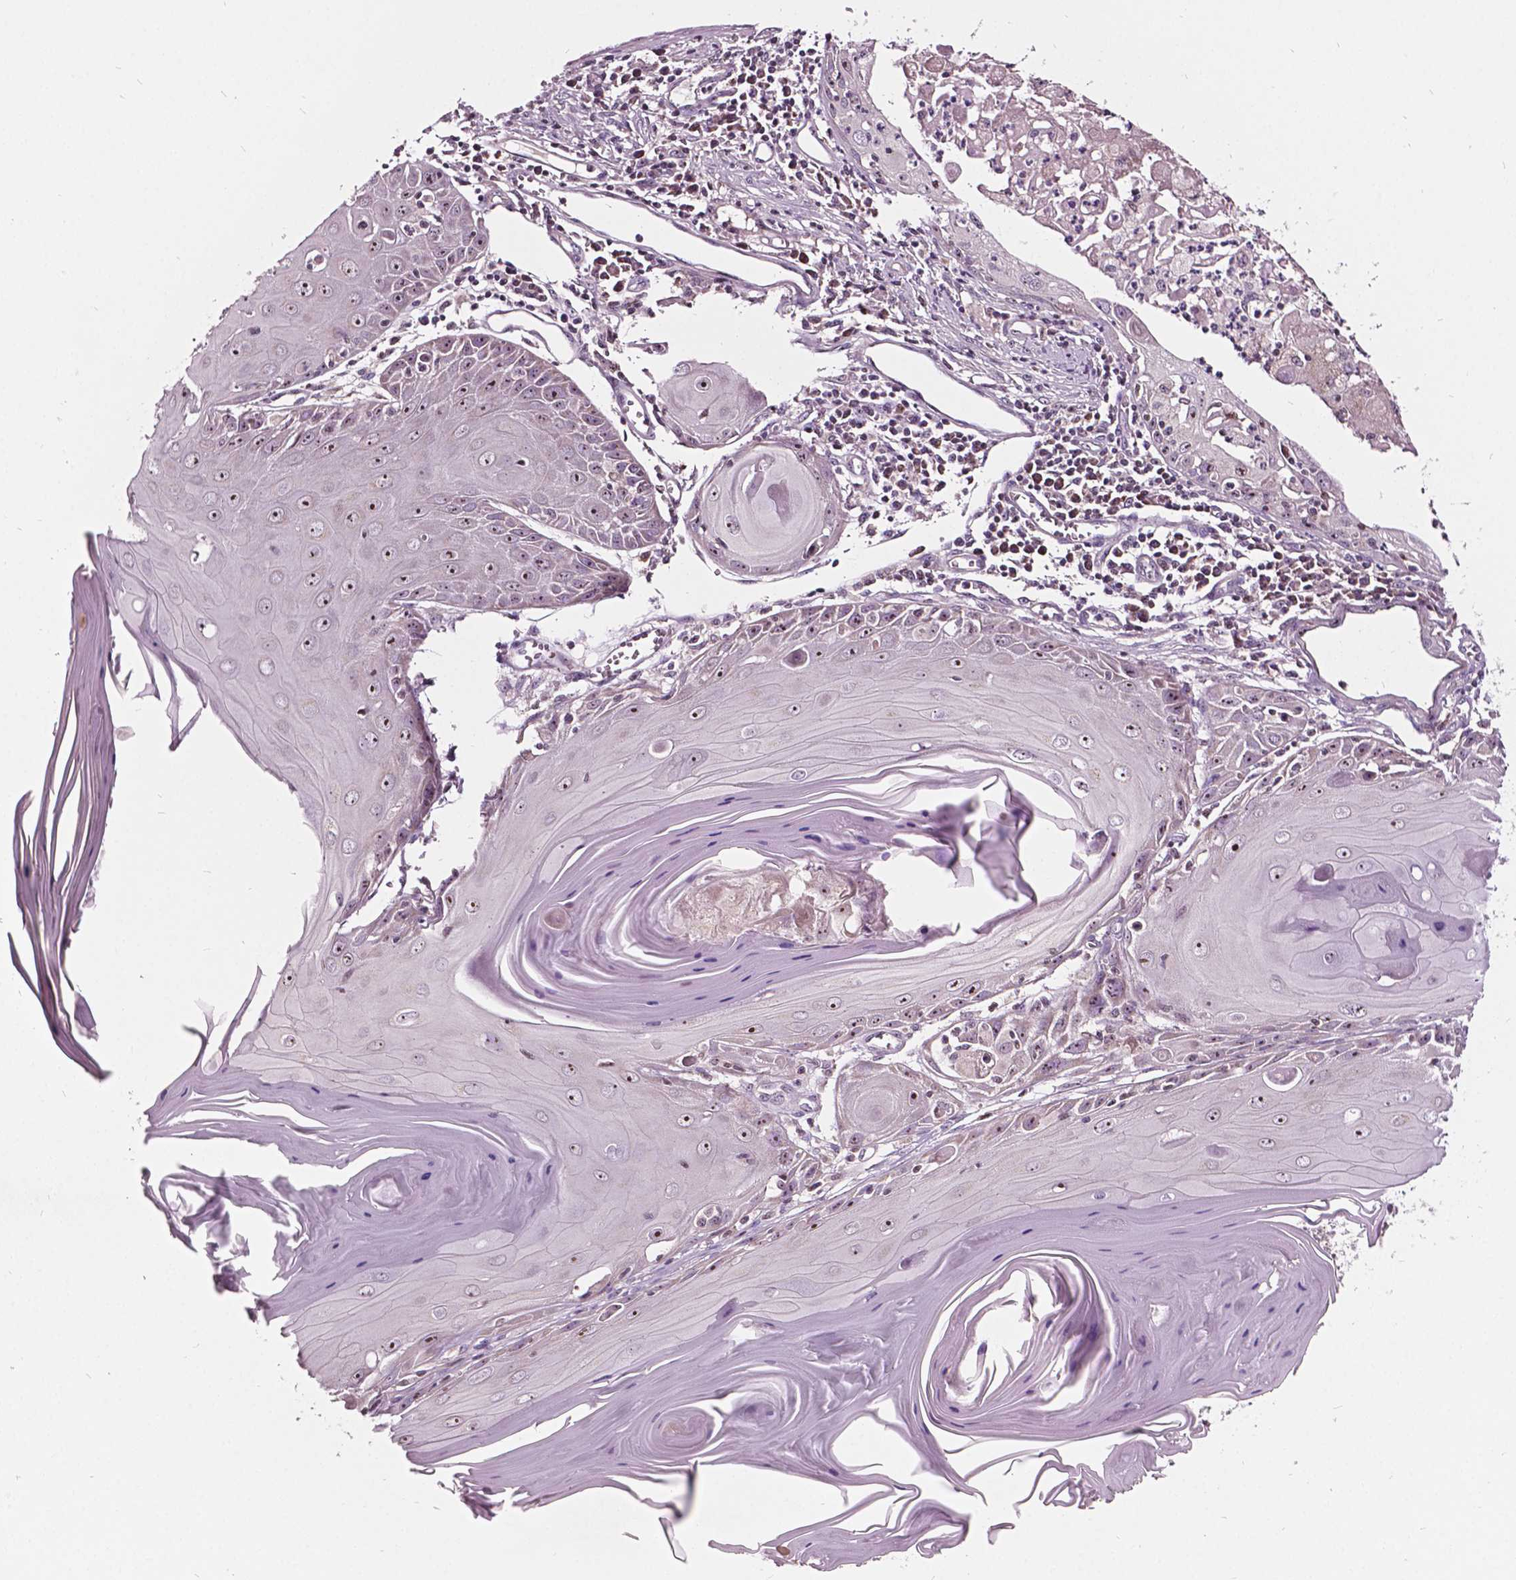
{"staining": {"intensity": "moderate", "quantity": ">75%", "location": "nuclear"}, "tissue": "skin cancer", "cell_type": "Tumor cells", "image_type": "cancer", "snomed": [{"axis": "morphology", "description": "Squamous cell carcinoma, NOS"}, {"axis": "topography", "description": "Skin"}, {"axis": "topography", "description": "Vulva"}], "caption": "Immunohistochemistry staining of squamous cell carcinoma (skin), which shows medium levels of moderate nuclear staining in about >75% of tumor cells indicating moderate nuclear protein positivity. The staining was performed using DAB (brown) for protein detection and nuclei were counterstained in hematoxylin (blue).", "gene": "ODF3L2", "patient": {"sex": "female", "age": 85}}